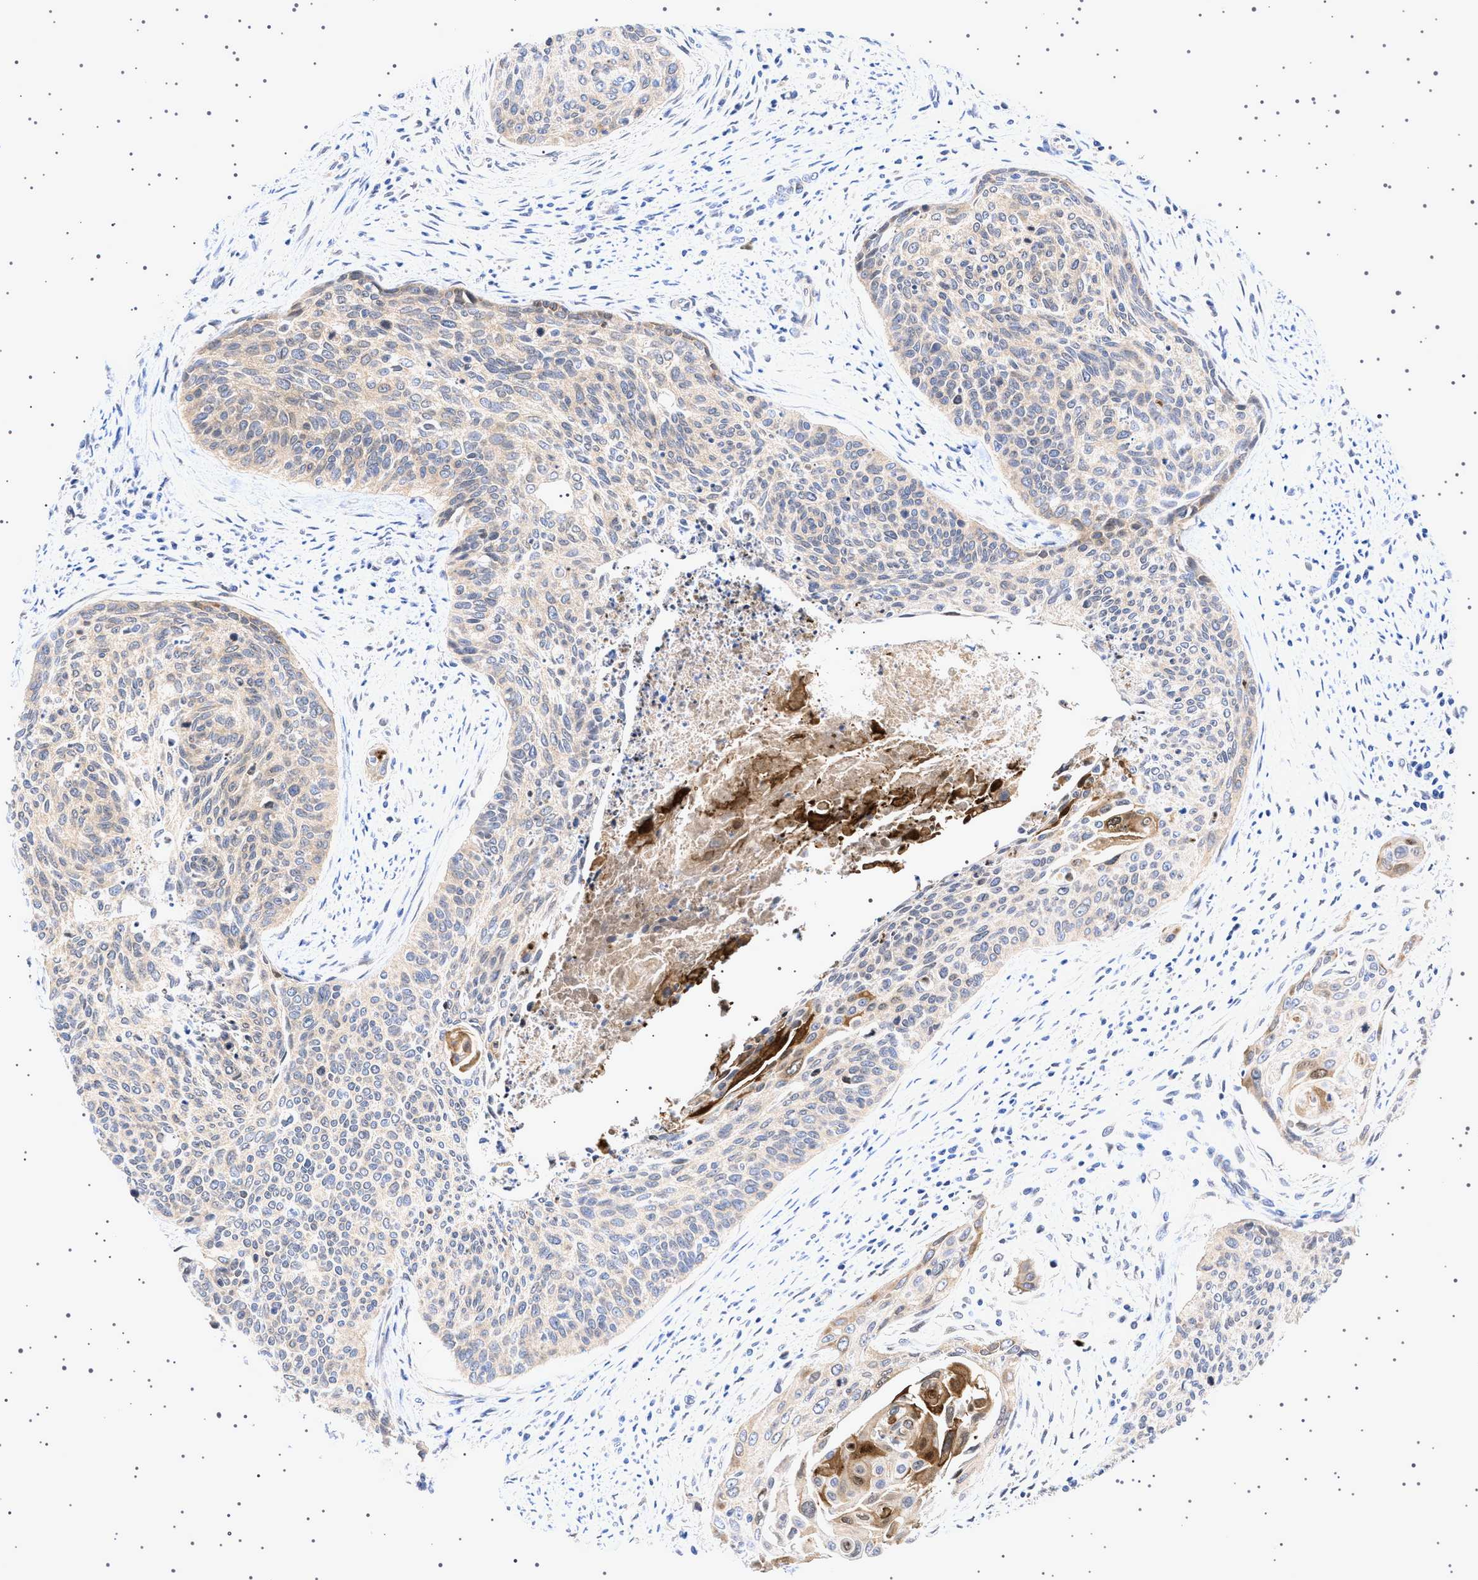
{"staining": {"intensity": "moderate", "quantity": "<25%", "location": "cytoplasmic/membranous"}, "tissue": "cervical cancer", "cell_type": "Tumor cells", "image_type": "cancer", "snomed": [{"axis": "morphology", "description": "Squamous cell carcinoma, NOS"}, {"axis": "topography", "description": "Cervix"}], "caption": "IHC (DAB) staining of cervical squamous cell carcinoma exhibits moderate cytoplasmic/membranous protein positivity in about <25% of tumor cells.", "gene": "NUP93", "patient": {"sex": "female", "age": 55}}